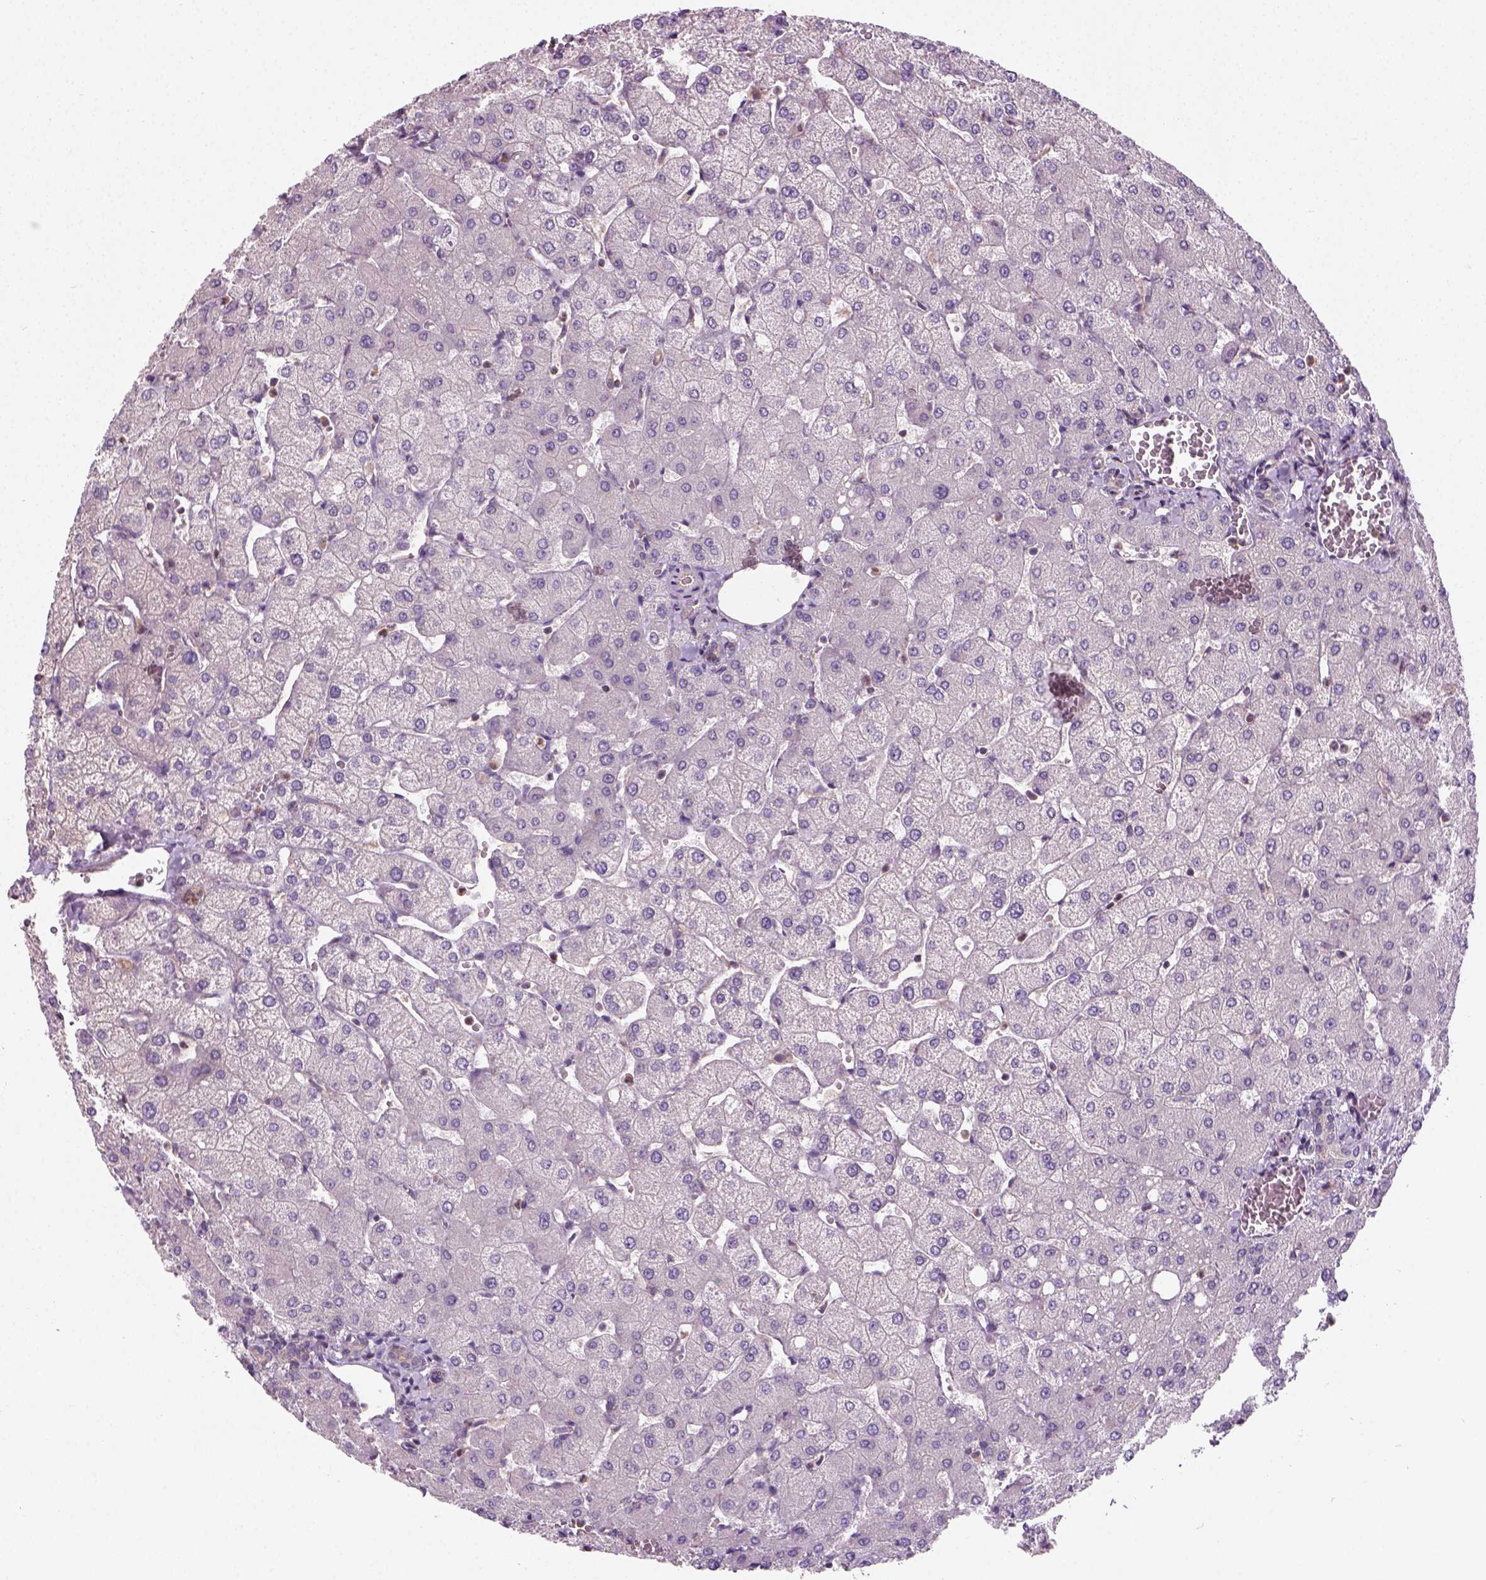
{"staining": {"intensity": "weak", "quantity": "25%-75%", "location": "cytoplasmic/membranous"}, "tissue": "liver", "cell_type": "Cholangiocytes", "image_type": "normal", "snomed": [{"axis": "morphology", "description": "Normal tissue, NOS"}, {"axis": "topography", "description": "Liver"}], "caption": "Weak cytoplasmic/membranous protein expression is present in approximately 25%-75% of cholangiocytes in liver.", "gene": "CRACR2A", "patient": {"sex": "female", "age": 54}}